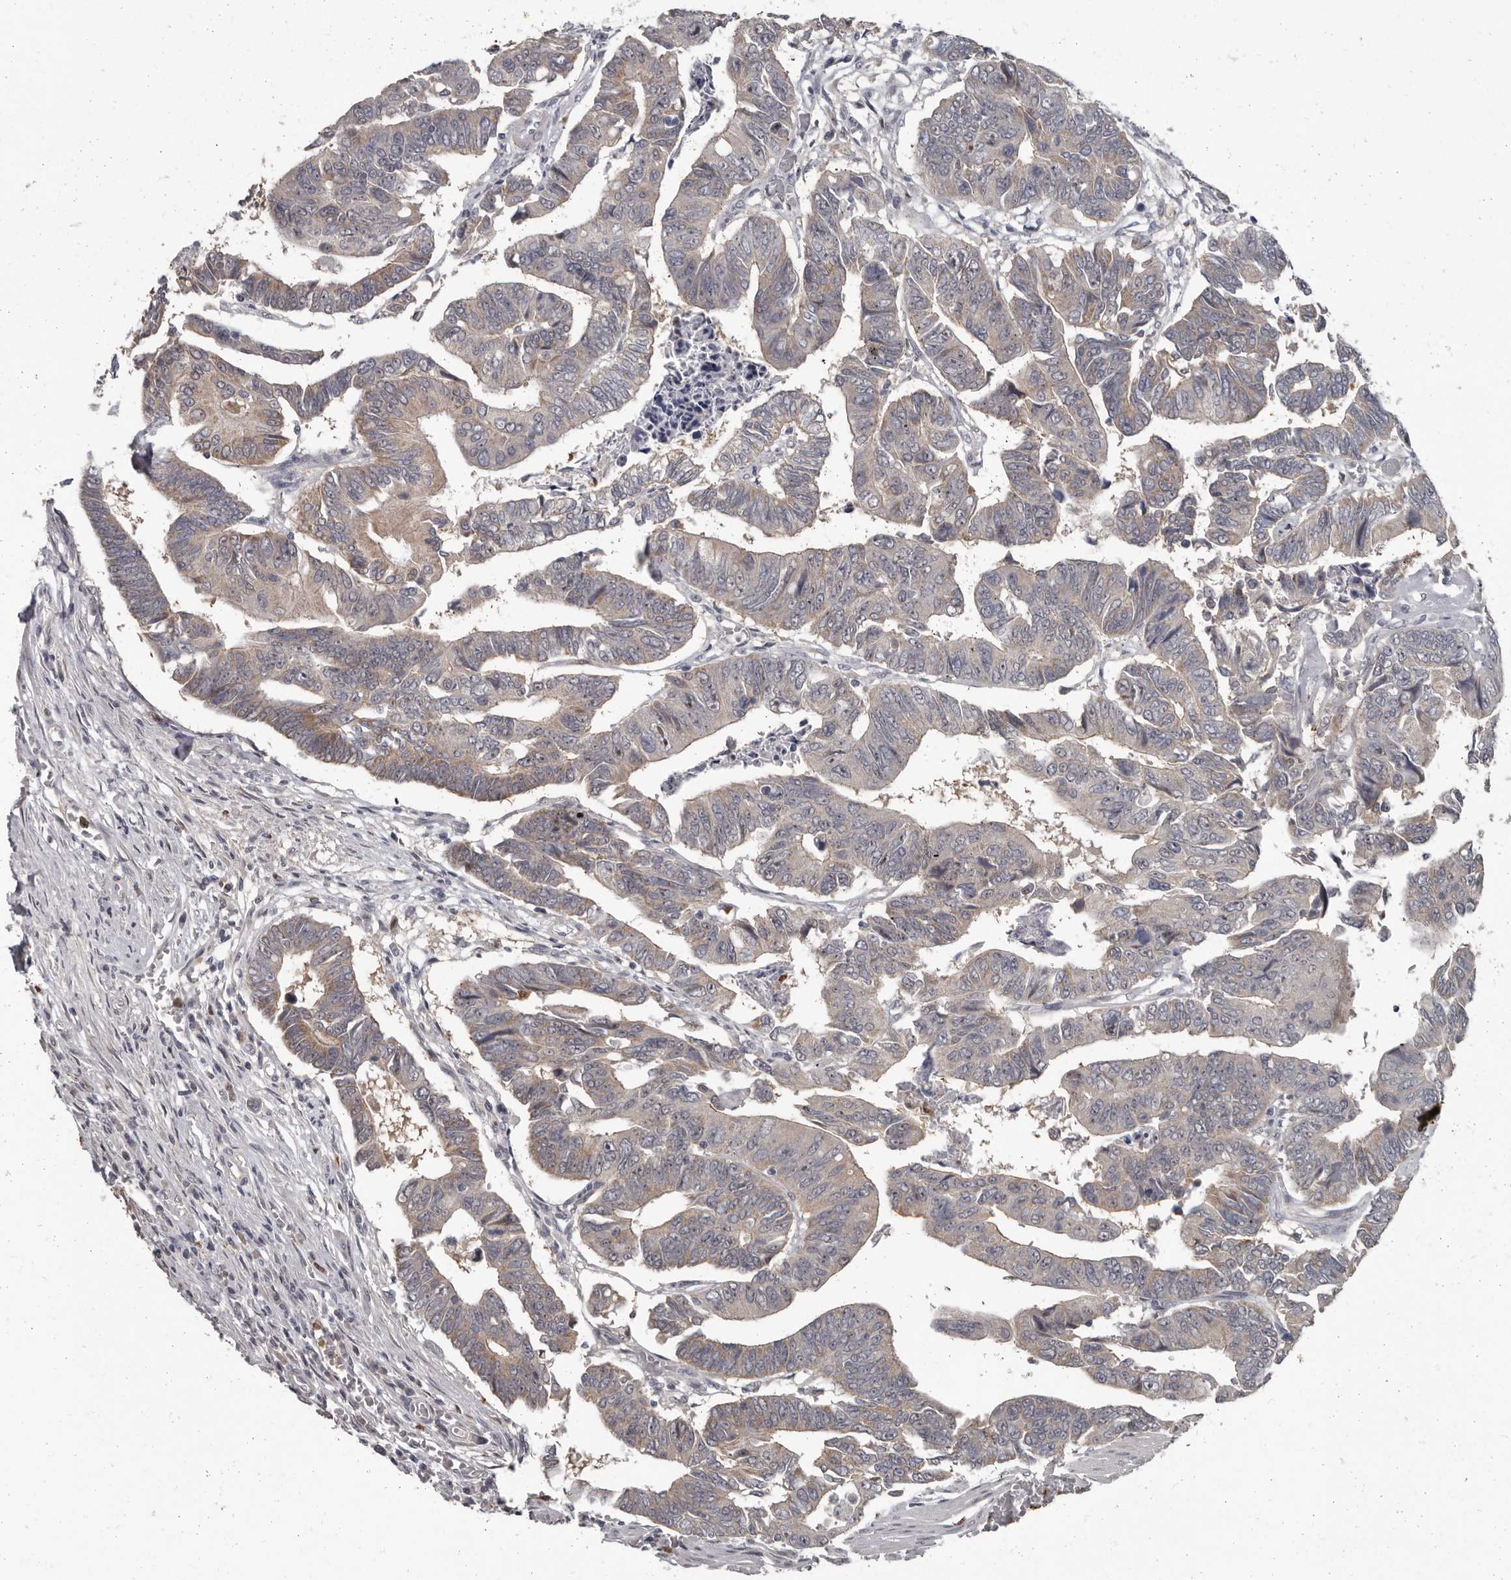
{"staining": {"intensity": "moderate", "quantity": "<25%", "location": "cytoplasmic/membranous"}, "tissue": "colorectal cancer", "cell_type": "Tumor cells", "image_type": "cancer", "snomed": [{"axis": "morphology", "description": "Adenocarcinoma, NOS"}, {"axis": "topography", "description": "Rectum"}], "caption": "Colorectal adenocarcinoma stained with a protein marker demonstrates moderate staining in tumor cells.", "gene": "GPR157", "patient": {"sex": "female", "age": 65}}